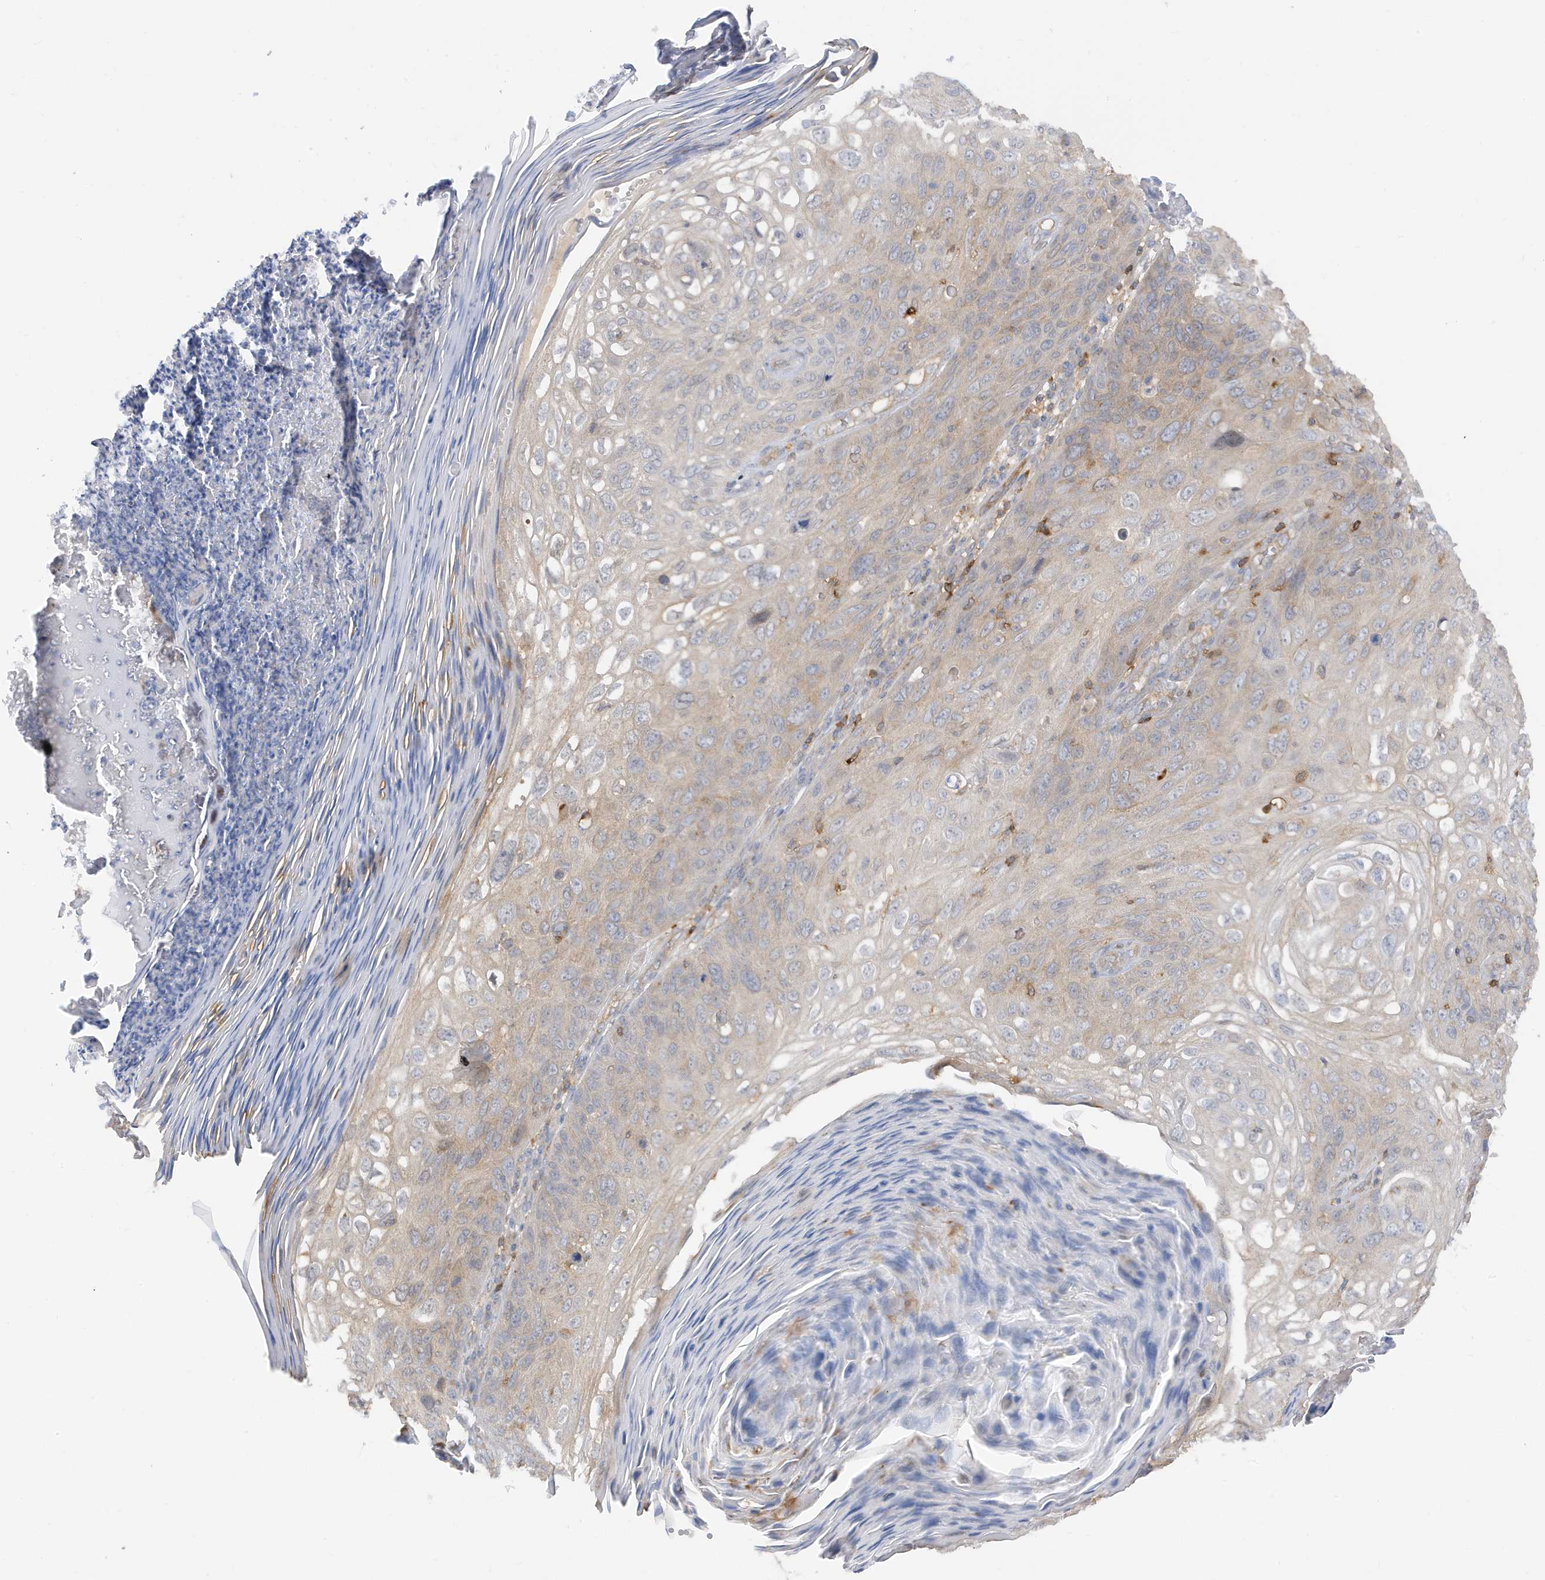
{"staining": {"intensity": "weak", "quantity": "<25%", "location": "cytoplasmic/membranous"}, "tissue": "skin cancer", "cell_type": "Tumor cells", "image_type": "cancer", "snomed": [{"axis": "morphology", "description": "Squamous cell carcinoma, NOS"}, {"axis": "topography", "description": "Skin"}], "caption": "Skin cancer (squamous cell carcinoma) was stained to show a protein in brown. There is no significant staining in tumor cells. (DAB immunohistochemistry visualized using brightfield microscopy, high magnification).", "gene": "PHACTR2", "patient": {"sex": "female", "age": 90}}